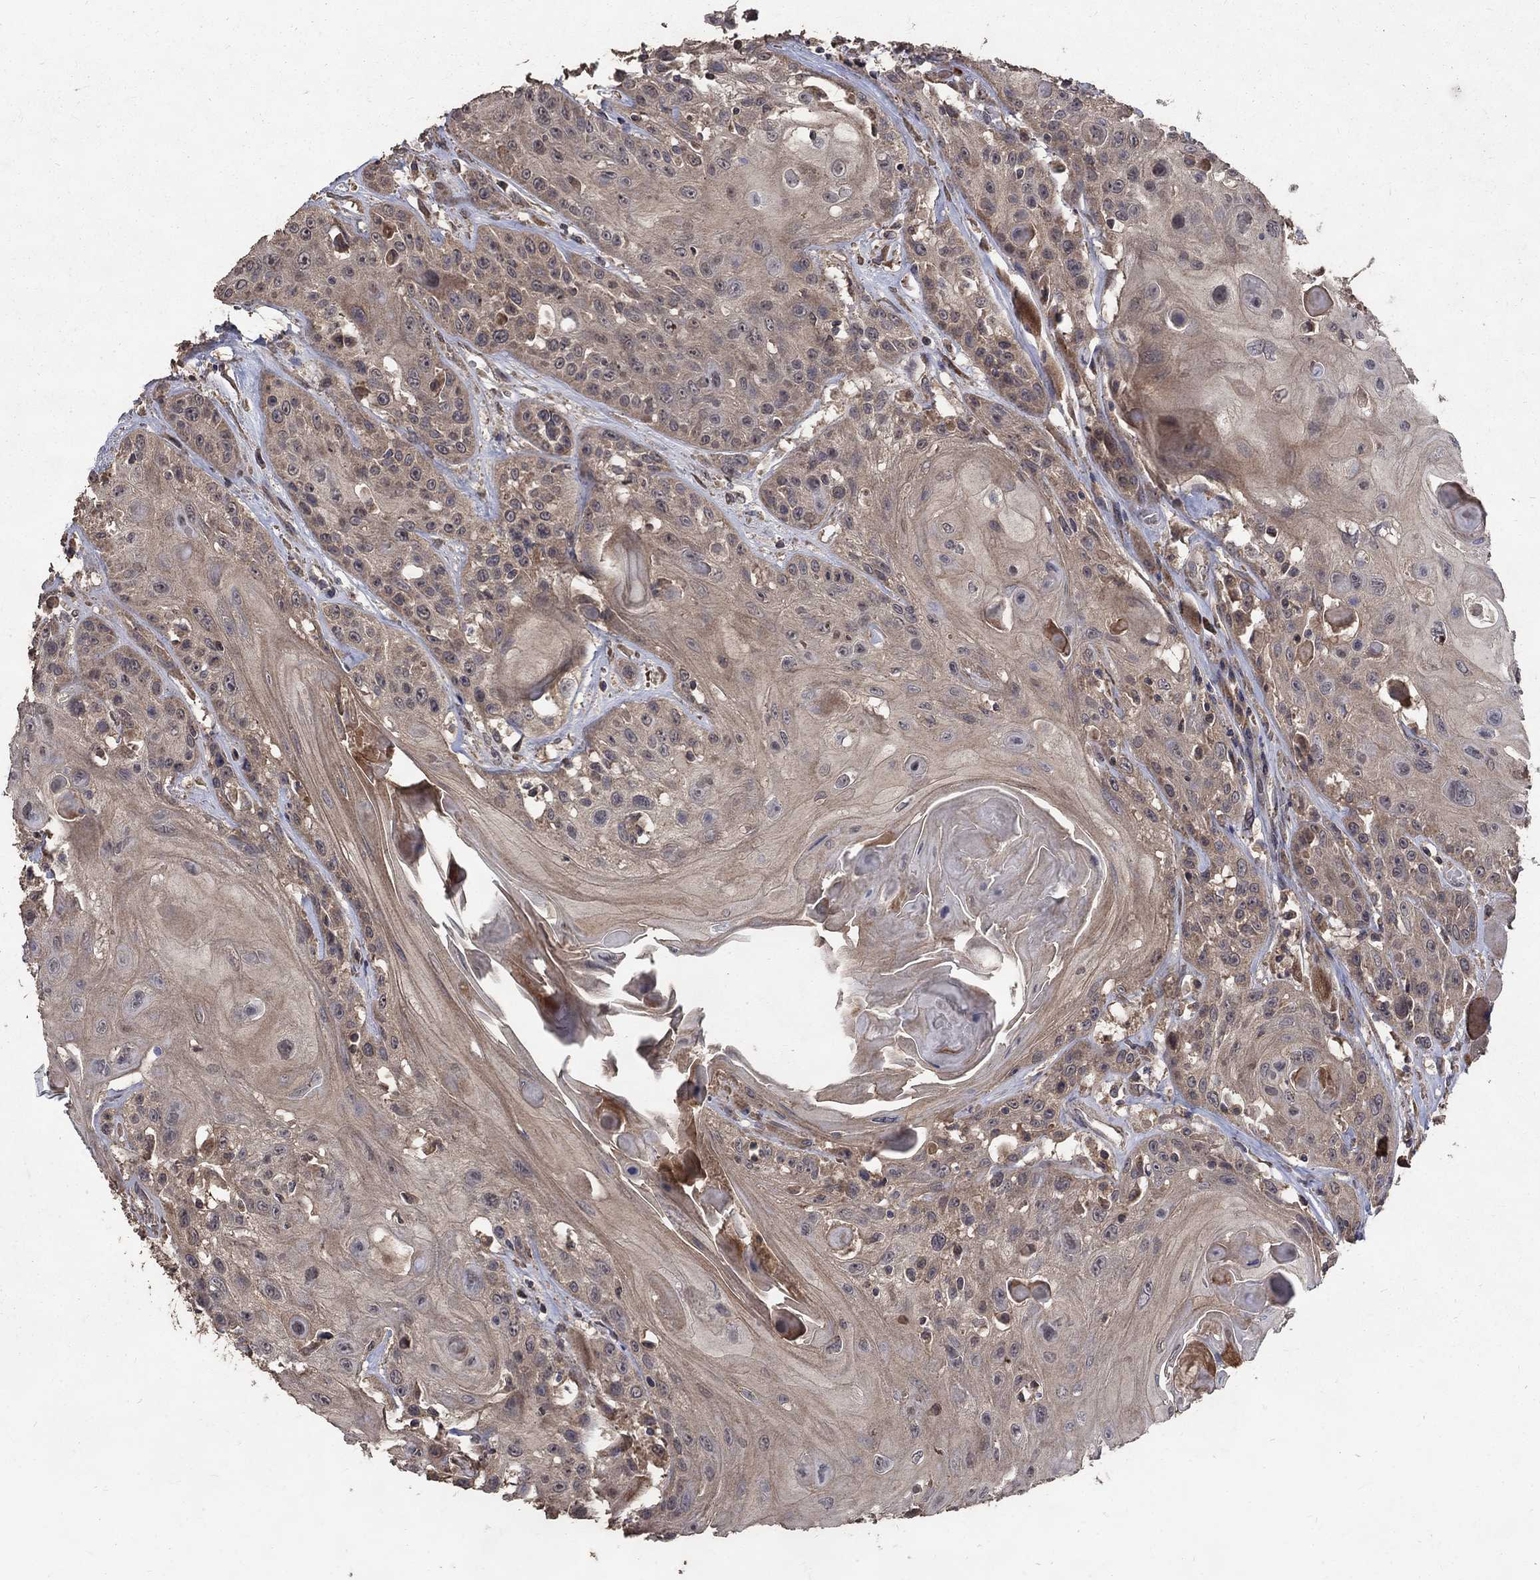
{"staining": {"intensity": "weak", "quantity": "25%-75%", "location": "cytoplasmic/membranous"}, "tissue": "head and neck cancer", "cell_type": "Tumor cells", "image_type": "cancer", "snomed": [{"axis": "morphology", "description": "Squamous cell carcinoma, NOS"}, {"axis": "topography", "description": "Head-Neck"}], "caption": "Squamous cell carcinoma (head and neck) tissue exhibits weak cytoplasmic/membranous staining in approximately 25%-75% of tumor cells, visualized by immunohistochemistry. Using DAB (brown) and hematoxylin (blue) stains, captured at high magnification using brightfield microscopy.", "gene": "C17orf75", "patient": {"sex": "female", "age": 59}}